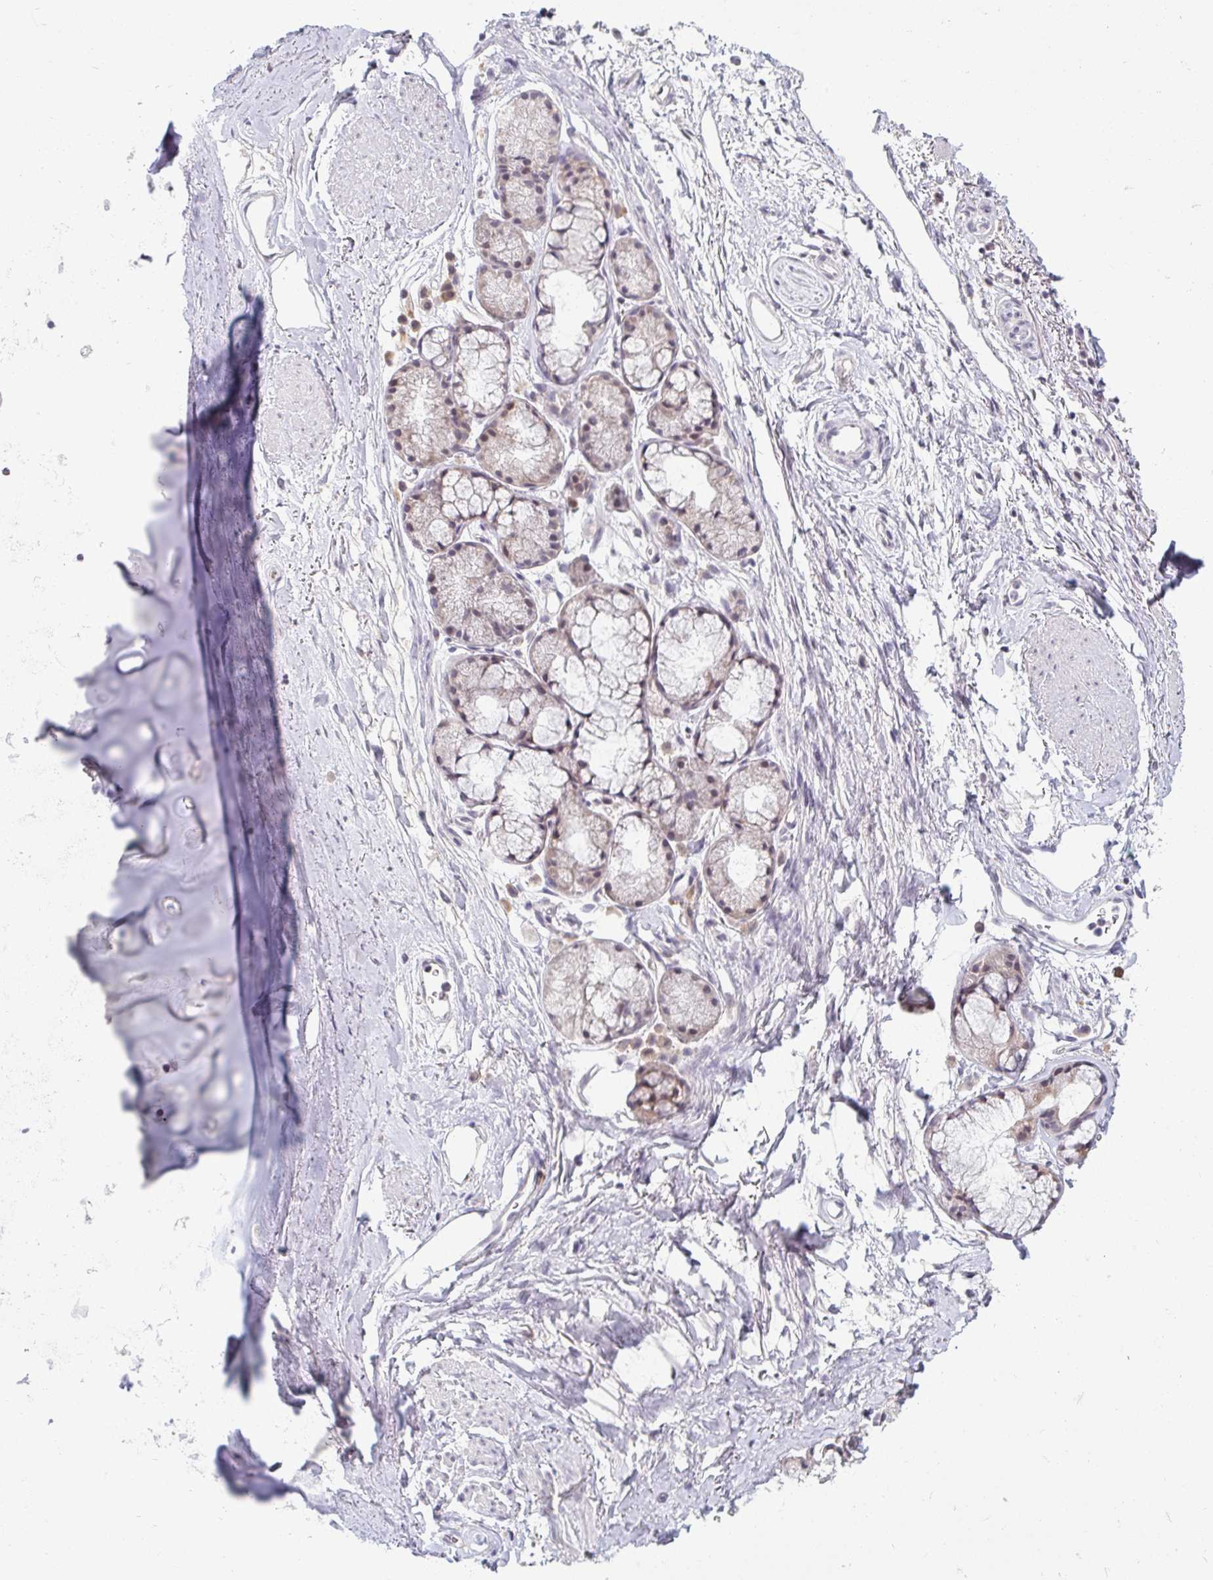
{"staining": {"intensity": "negative", "quantity": "none", "location": "none"}, "tissue": "adipose tissue", "cell_type": "Adipocytes", "image_type": "normal", "snomed": [{"axis": "morphology", "description": "Normal tissue, NOS"}, {"axis": "topography", "description": "Lymph node"}, {"axis": "topography", "description": "Cartilage tissue"}, {"axis": "topography", "description": "Bronchus"}], "caption": "Adipose tissue was stained to show a protein in brown. There is no significant positivity in adipocytes. (DAB immunohistochemistry visualized using brightfield microscopy, high magnification).", "gene": "DDN", "patient": {"sex": "female", "age": 70}}